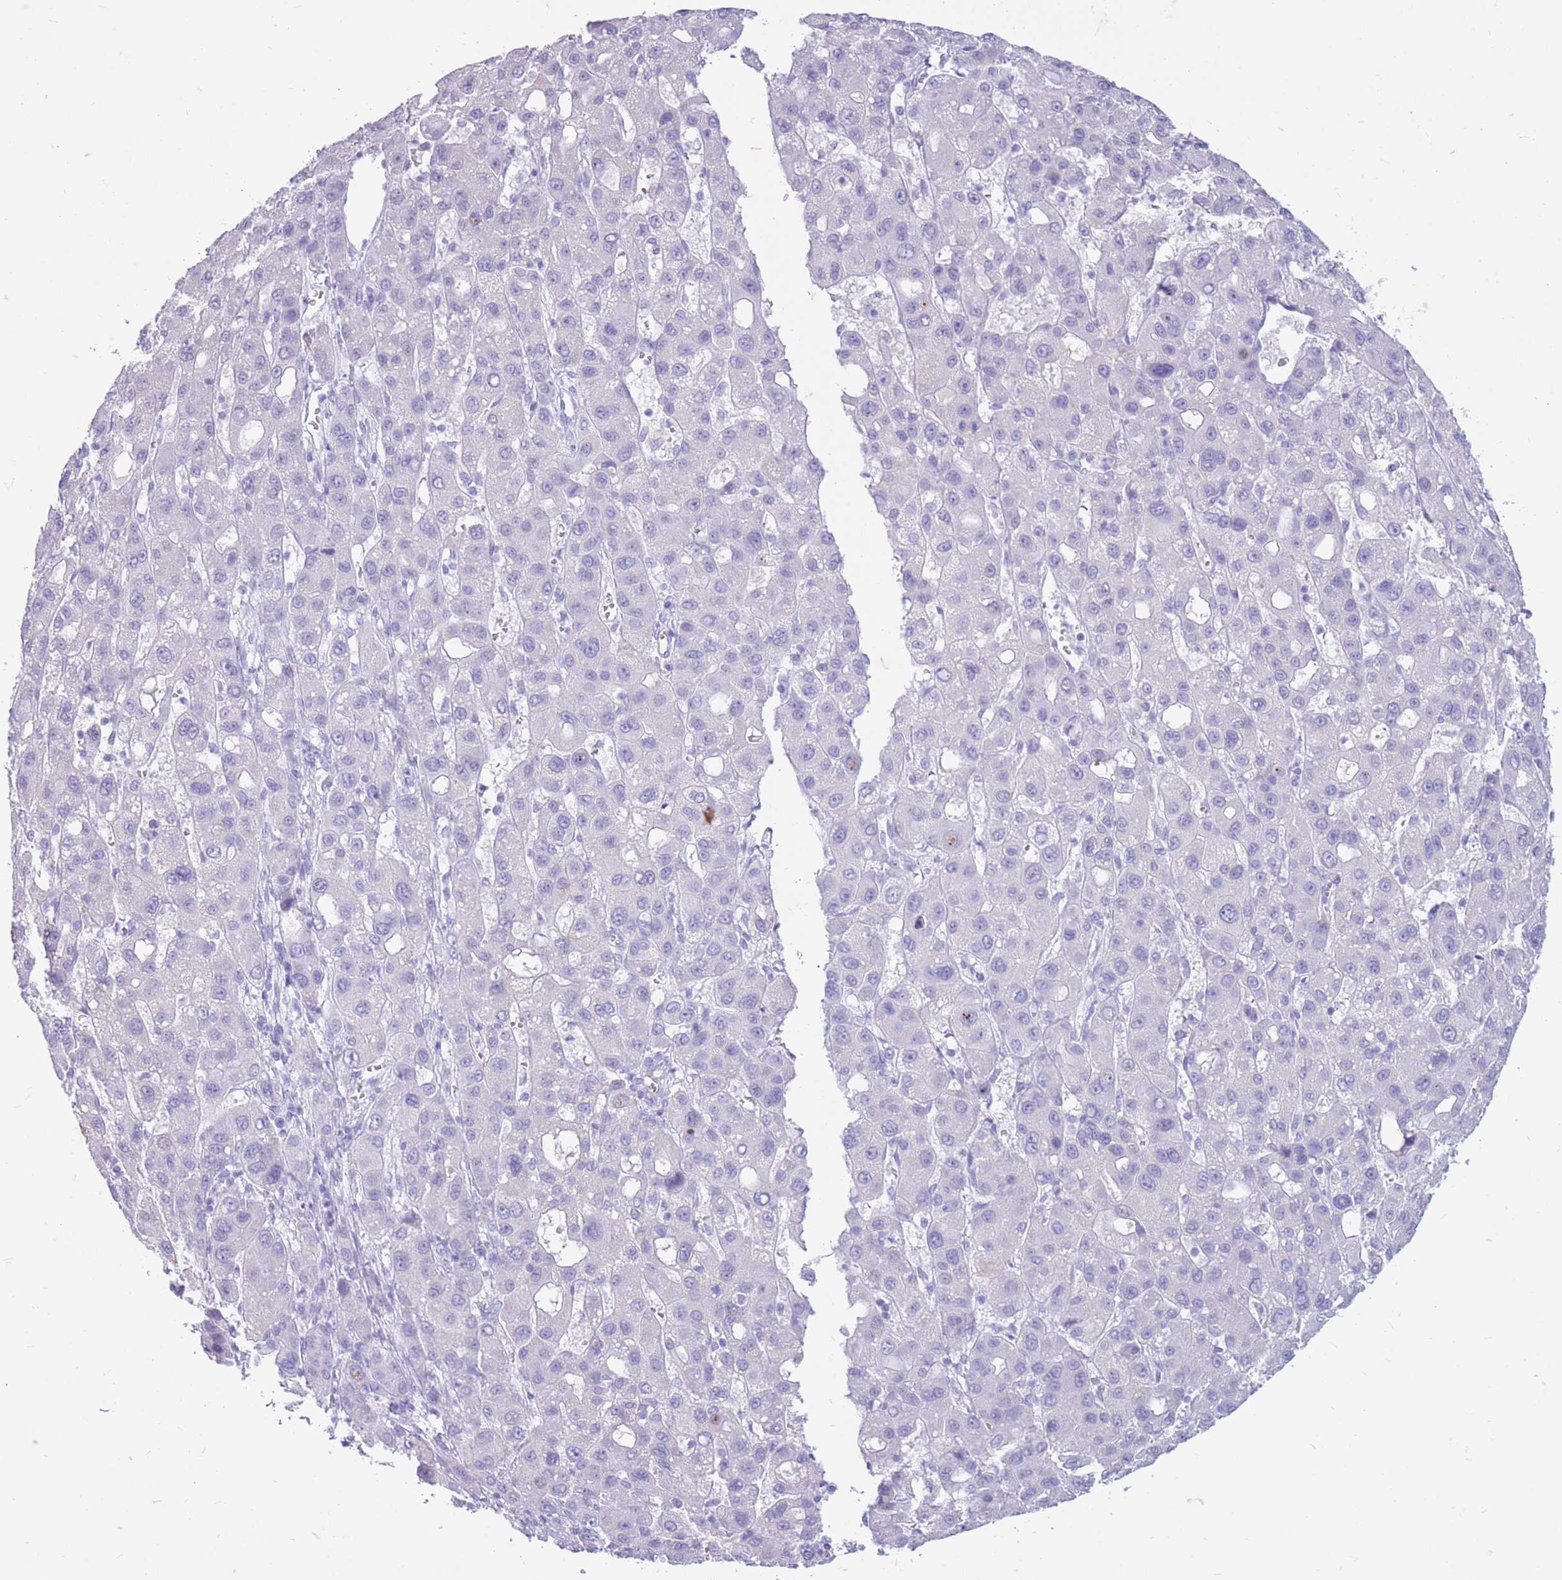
{"staining": {"intensity": "negative", "quantity": "none", "location": "none"}, "tissue": "liver cancer", "cell_type": "Tumor cells", "image_type": "cancer", "snomed": [{"axis": "morphology", "description": "Carcinoma, Hepatocellular, NOS"}, {"axis": "topography", "description": "Liver"}], "caption": "DAB (3,3'-diaminobenzidine) immunohistochemical staining of human liver cancer reveals no significant expression in tumor cells.", "gene": "ZFP37", "patient": {"sex": "male", "age": 55}}